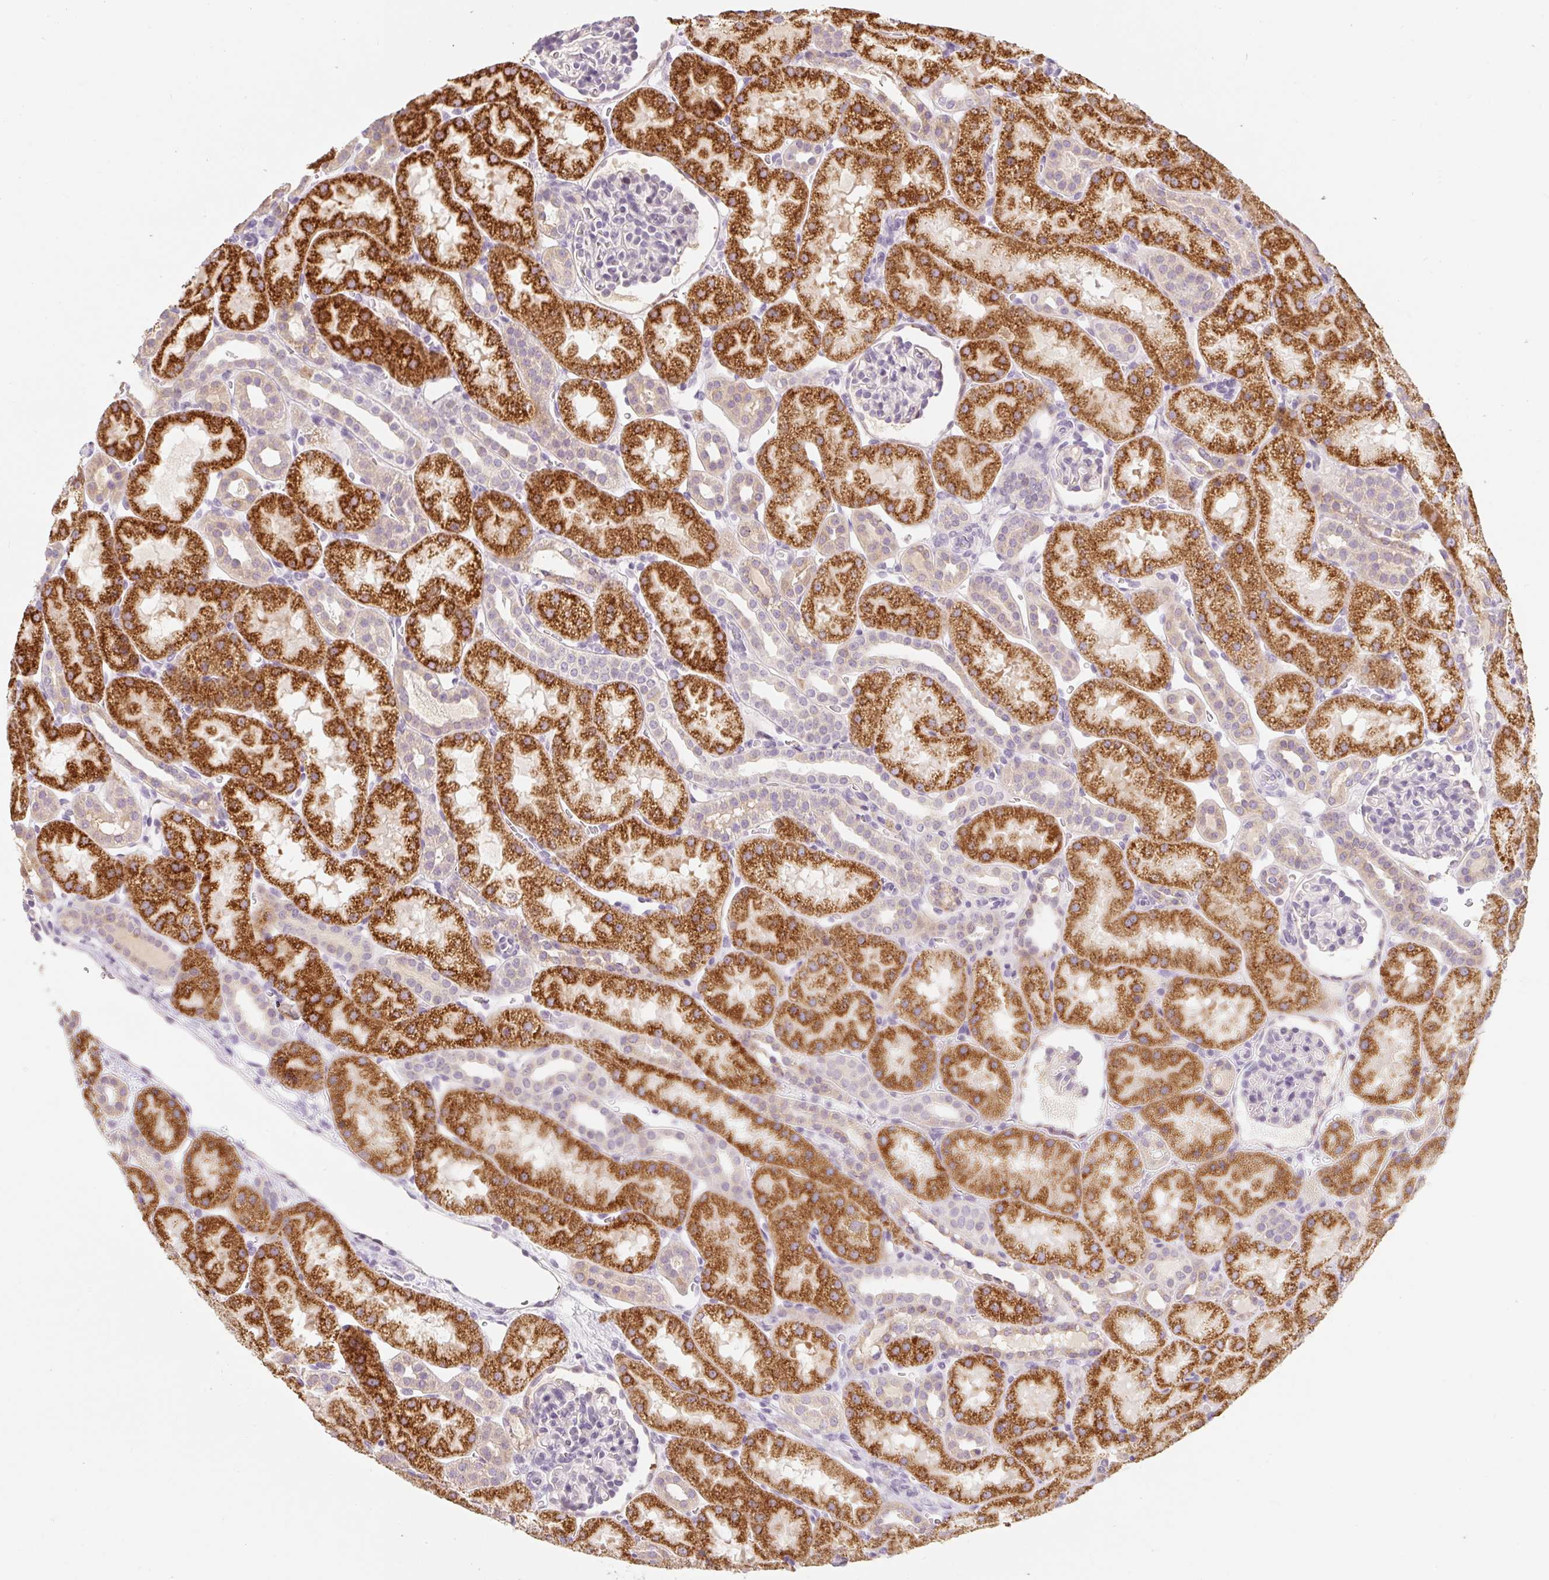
{"staining": {"intensity": "negative", "quantity": "none", "location": "none"}, "tissue": "kidney", "cell_type": "Cells in glomeruli", "image_type": "normal", "snomed": [{"axis": "morphology", "description": "Normal tissue, NOS"}, {"axis": "topography", "description": "Kidney"}], "caption": "The photomicrograph shows no staining of cells in glomeruli in unremarkable kidney. (Brightfield microscopy of DAB immunohistochemistry at high magnification).", "gene": "MIA2", "patient": {"sex": "male", "age": 2}}